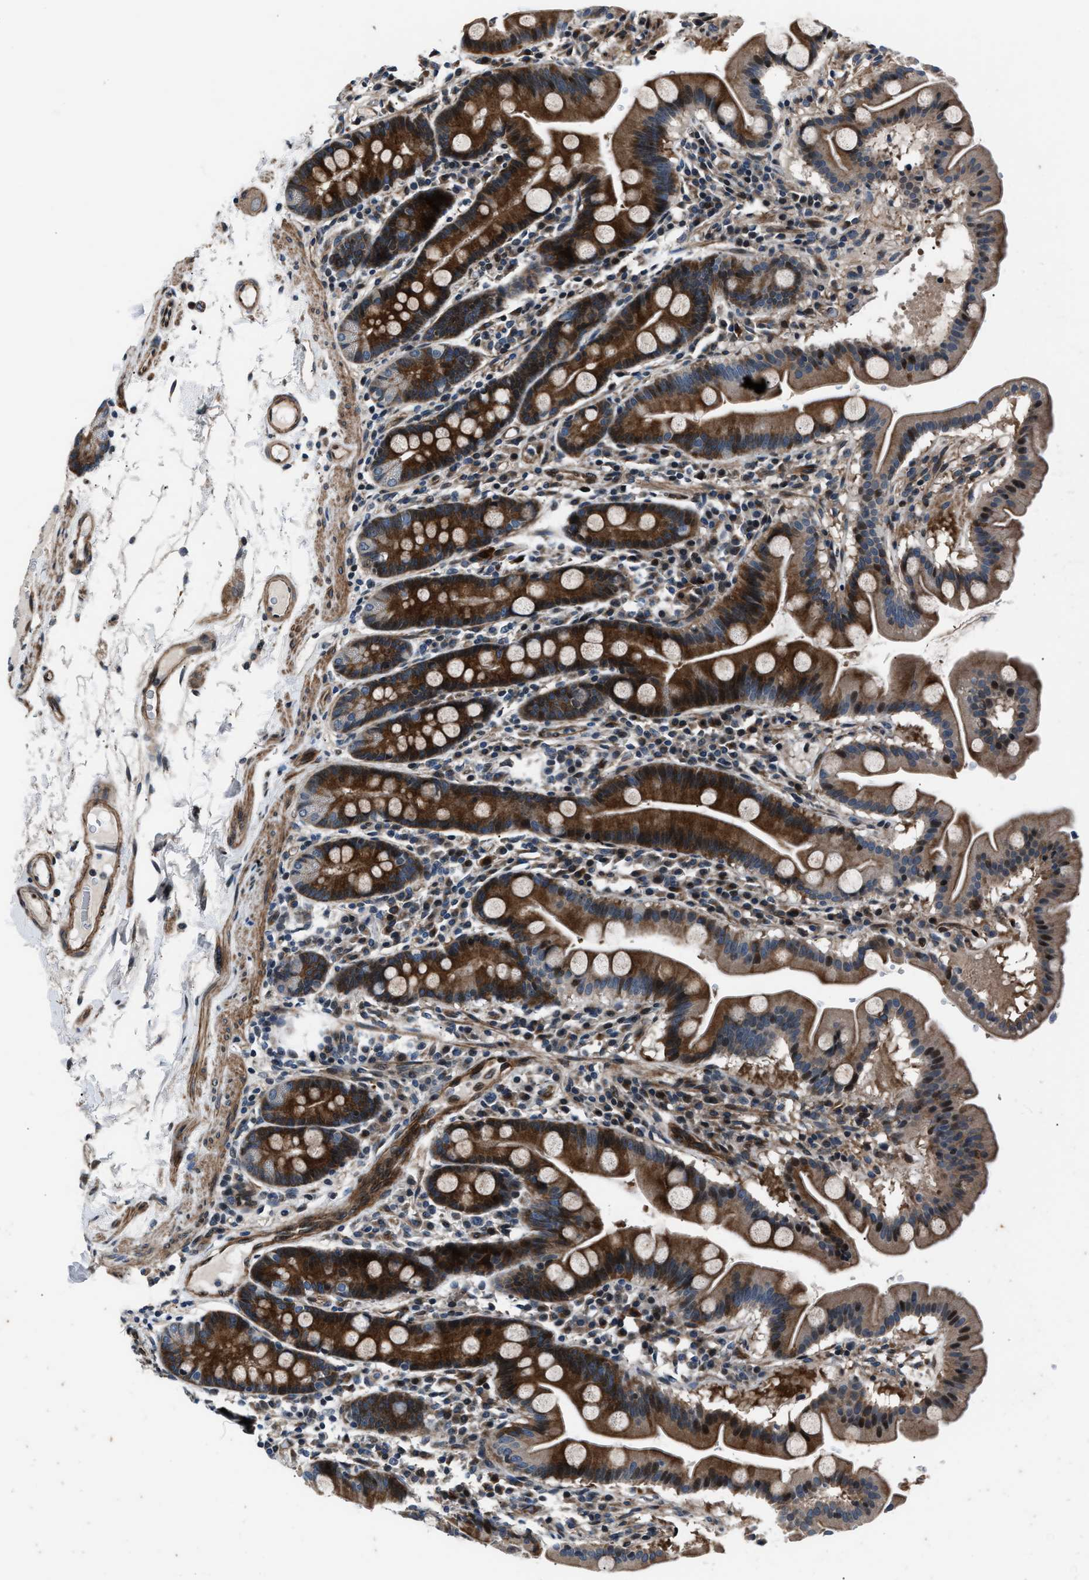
{"staining": {"intensity": "strong", "quantity": ">75%", "location": "cytoplasmic/membranous,nuclear"}, "tissue": "duodenum", "cell_type": "Glandular cells", "image_type": "normal", "snomed": [{"axis": "morphology", "description": "Normal tissue, NOS"}, {"axis": "topography", "description": "Duodenum"}], "caption": "DAB immunohistochemical staining of benign human duodenum displays strong cytoplasmic/membranous,nuclear protein positivity in approximately >75% of glandular cells.", "gene": "DYNC2I1", "patient": {"sex": "male", "age": 50}}